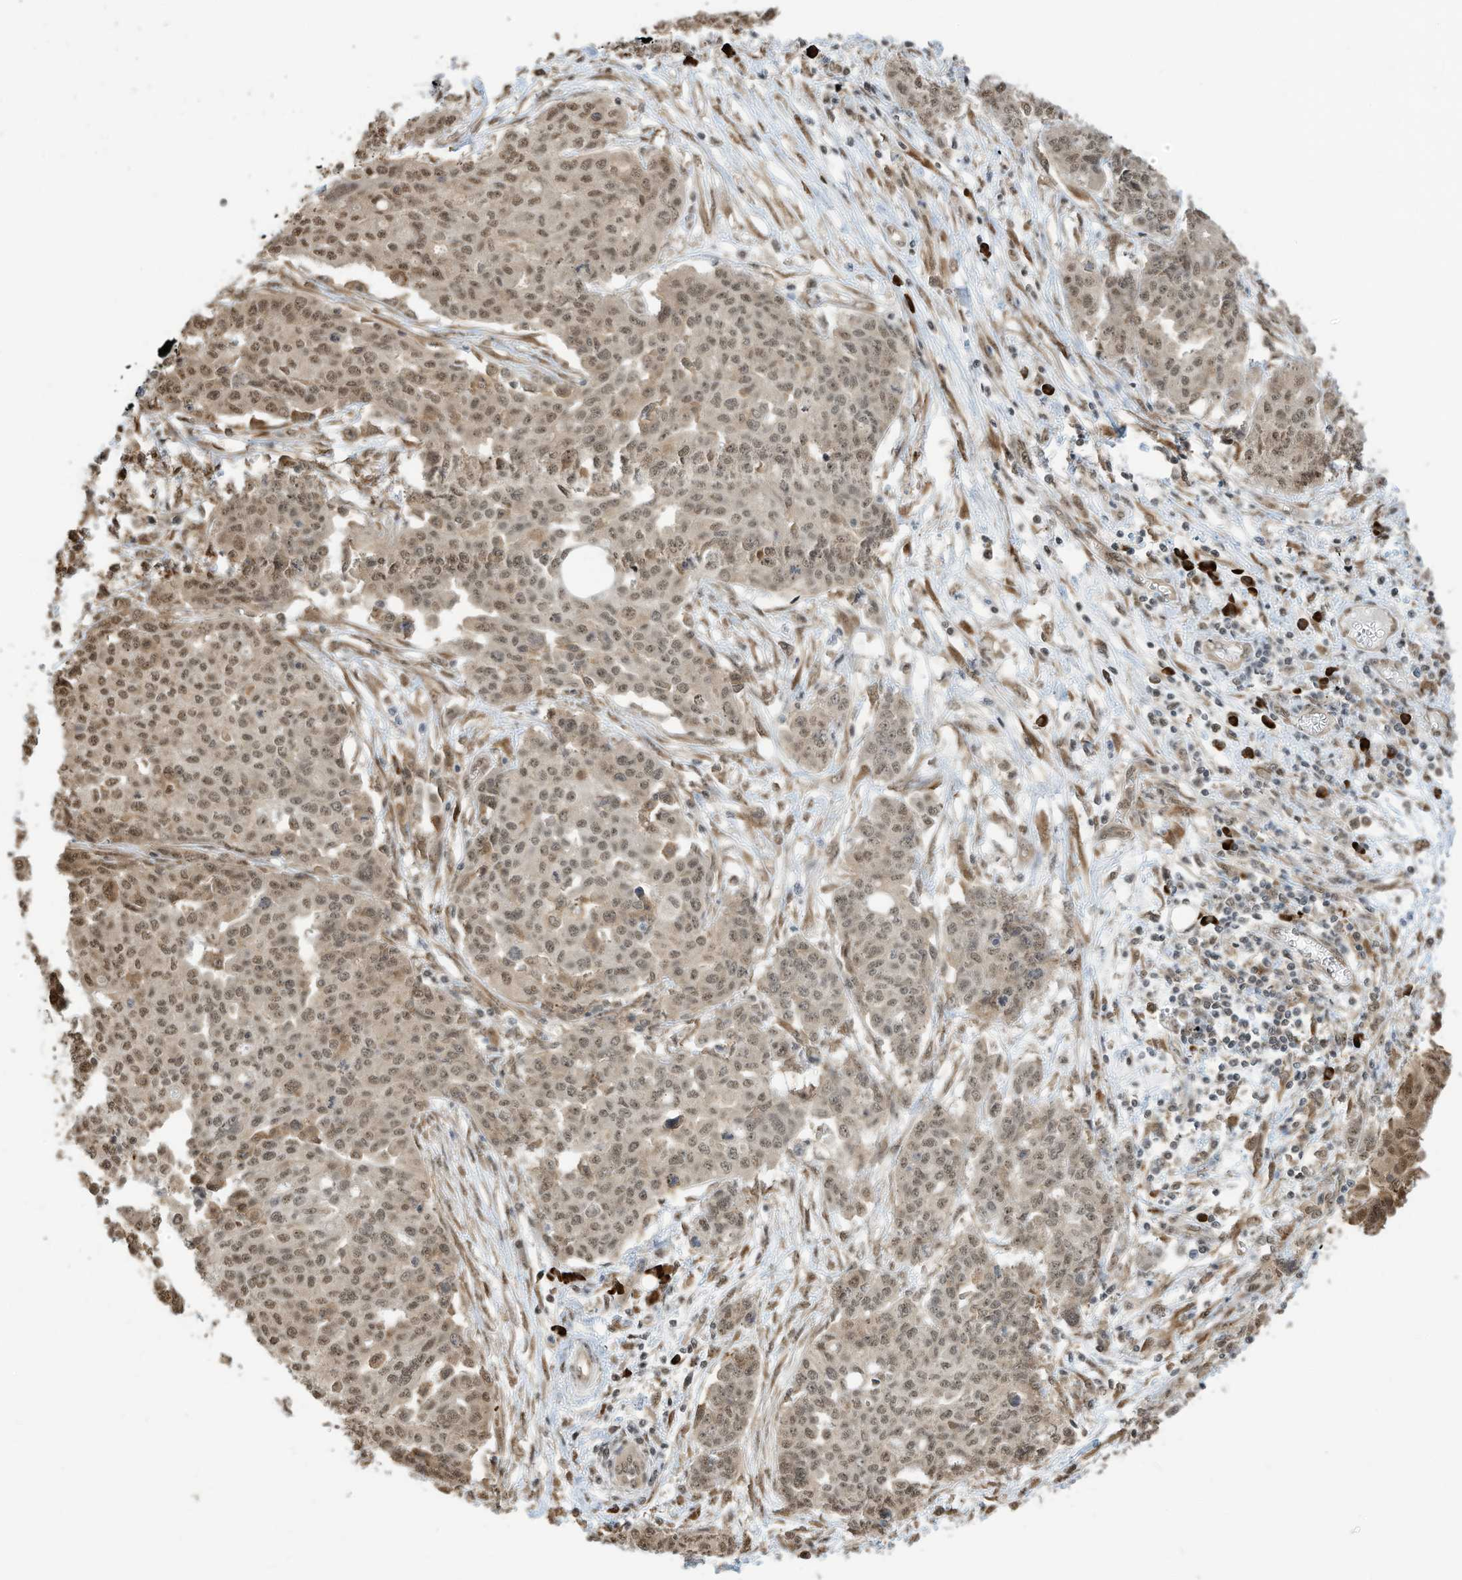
{"staining": {"intensity": "moderate", "quantity": ">75%", "location": "nuclear"}, "tissue": "ovarian cancer", "cell_type": "Tumor cells", "image_type": "cancer", "snomed": [{"axis": "morphology", "description": "Cystadenocarcinoma, serous, NOS"}, {"axis": "topography", "description": "Soft tissue"}, {"axis": "topography", "description": "Ovary"}], "caption": "A medium amount of moderate nuclear expression is identified in about >75% of tumor cells in serous cystadenocarcinoma (ovarian) tissue. The staining was performed using DAB (3,3'-diaminobenzidine) to visualize the protein expression in brown, while the nuclei were stained in blue with hematoxylin (Magnification: 20x).", "gene": "ZNF195", "patient": {"sex": "female", "age": 57}}